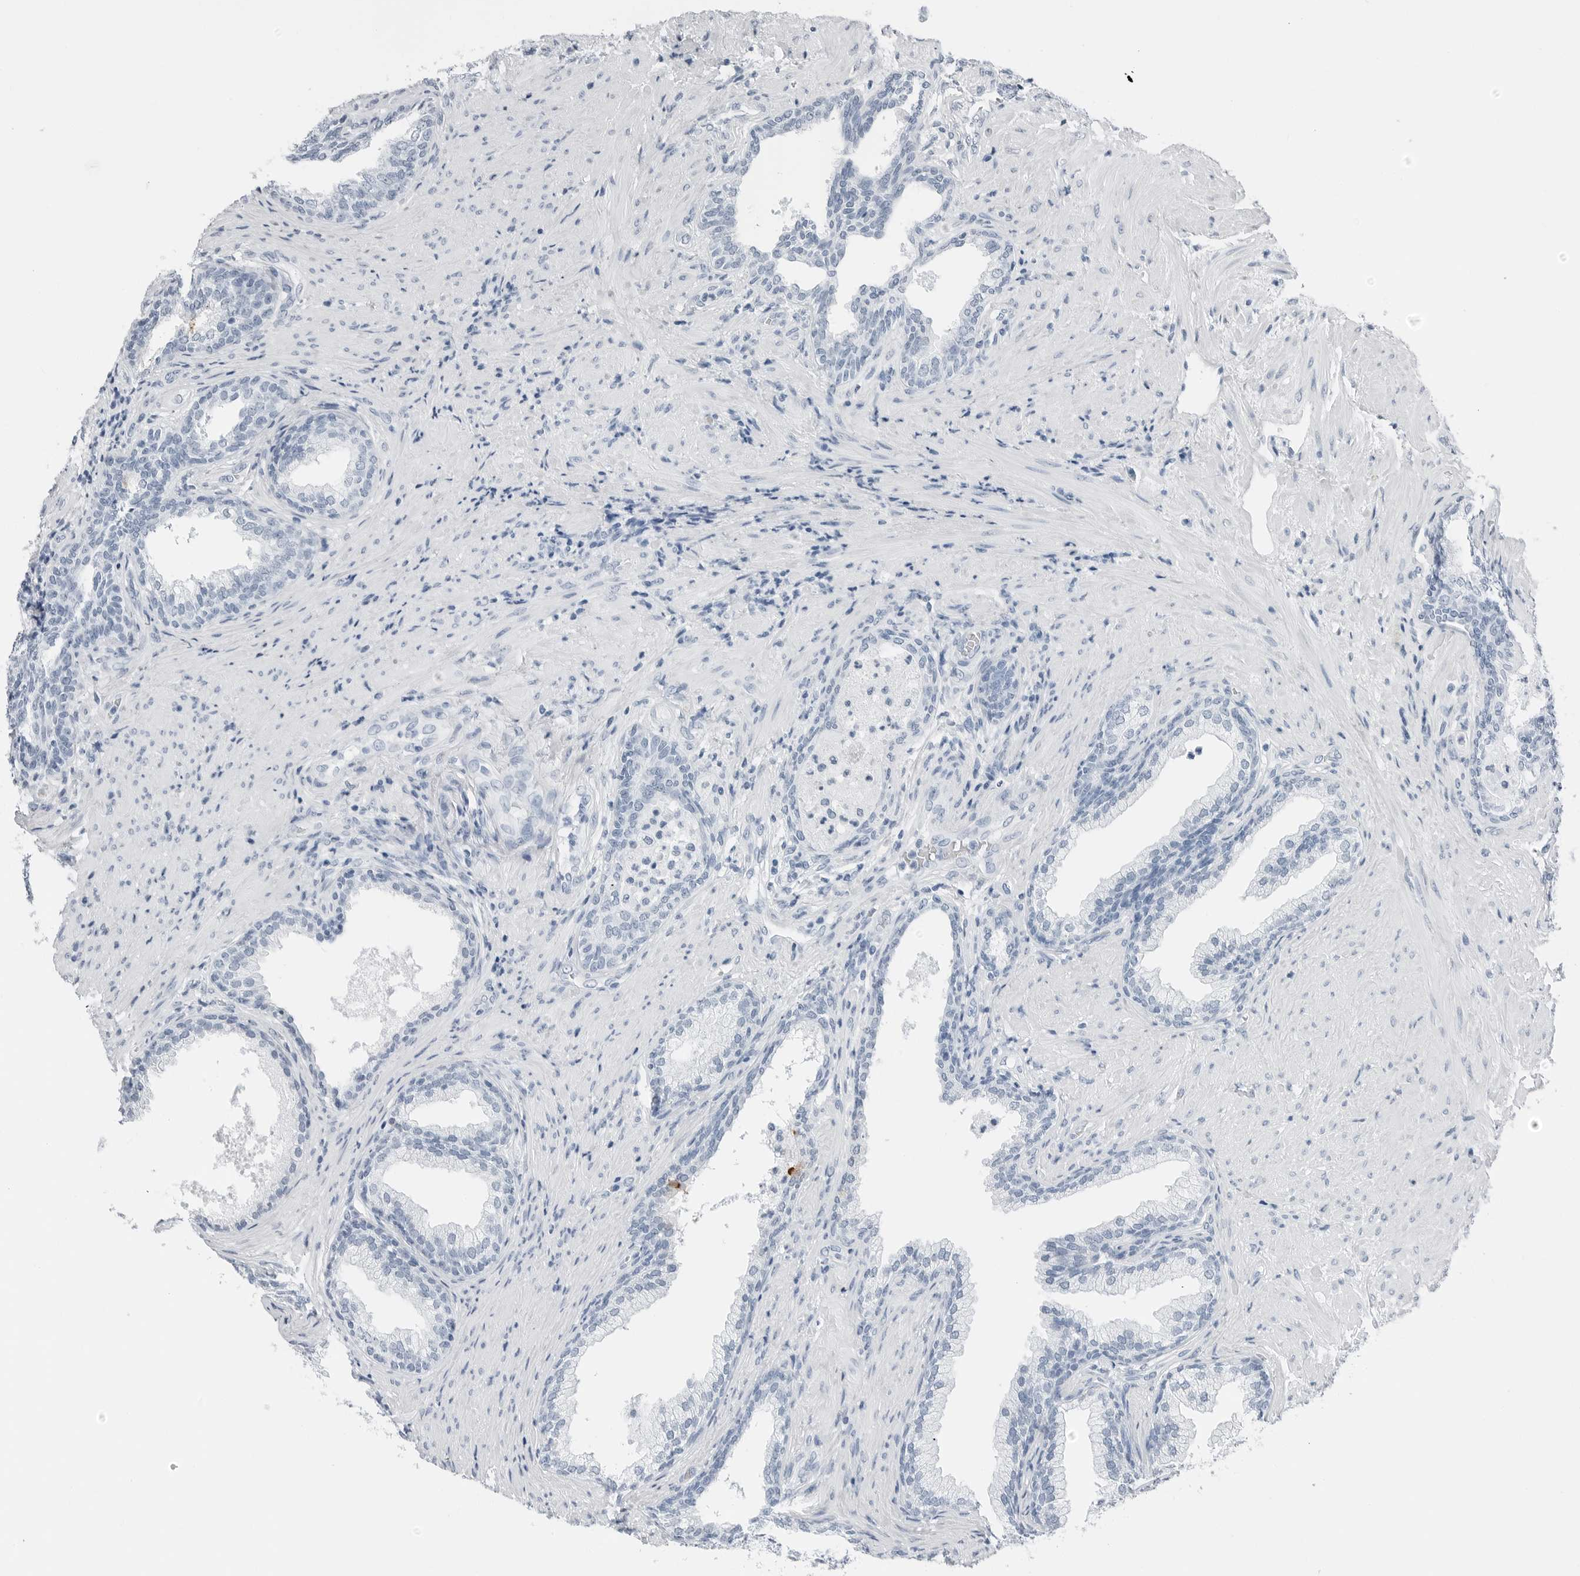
{"staining": {"intensity": "negative", "quantity": "none", "location": "none"}, "tissue": "prostate", "cell_type": "Glandular cells", "image_type": "normal", "snomed": [{"axis": "morphology", "description": "Normal tissue, NOS"}, {"axis": "topography", "description": "Prostate"}], "caption": "Immunohistochemistry of benign prostate demonstrates no positivity in glandular cells.", "gene": "SLPI", "patient": {"sex": "male", "age": 76}}